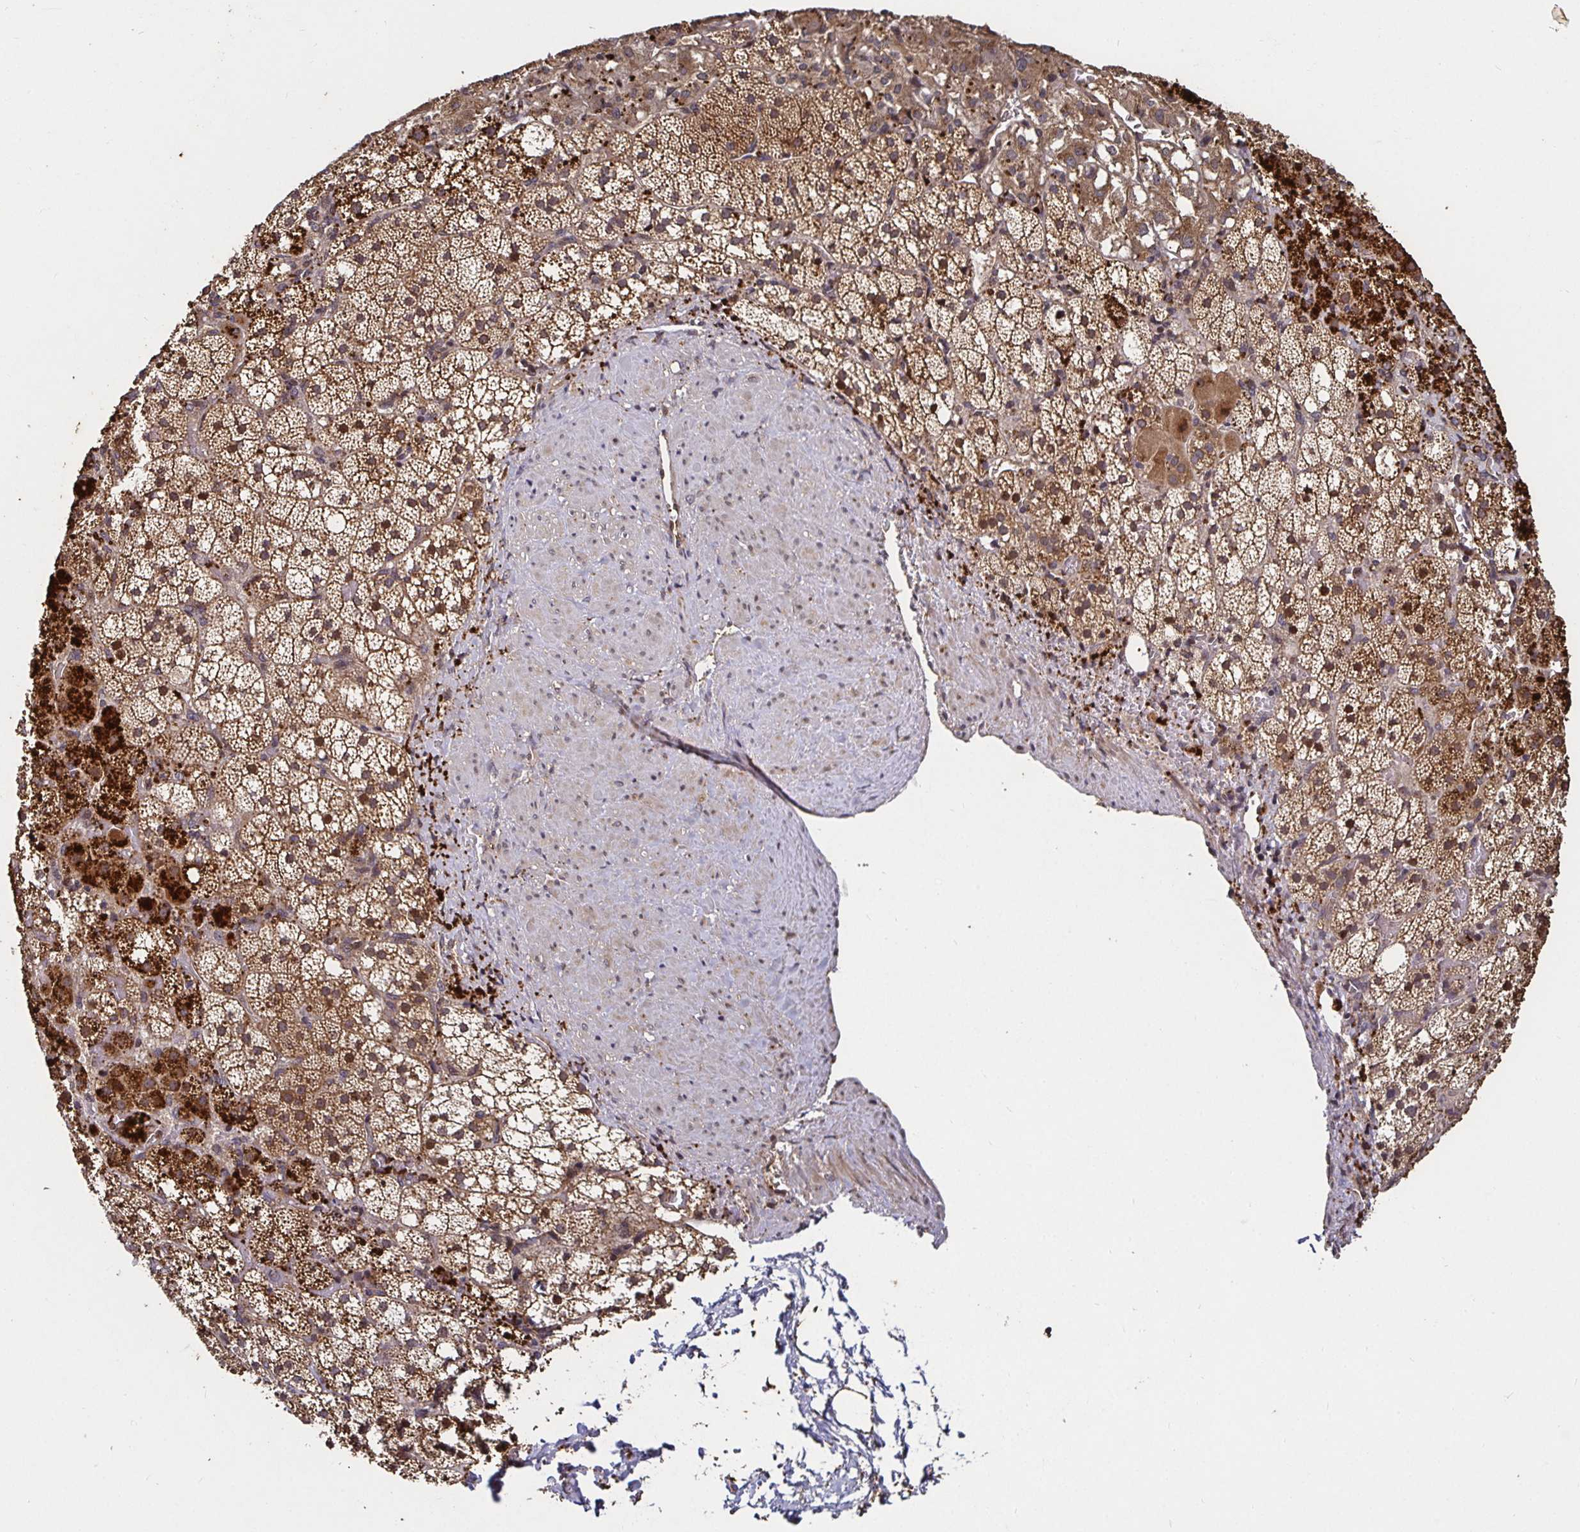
{"staining": {"intensity": "strong", "quantity": "25%-75%", "location": "cytoplasmic/membranous"}, "tissue": "adrenal gland", "cell_type": "Glandular cells", "image_type": "normal", "snomed": [{"axis": "morphology", "description": "Normal tissue, NOS"}, {"axis": "topography", "description": "Adrenal gland"}], "caption": "DAB immunohistochemical staining of normal adrenal gland demonstrates strong cytoplasmic/membranous protein expression in about 25%-75% of glandular cells.", "gene": "SMYD3", "patient": {"sex": "male", "age": 53}}